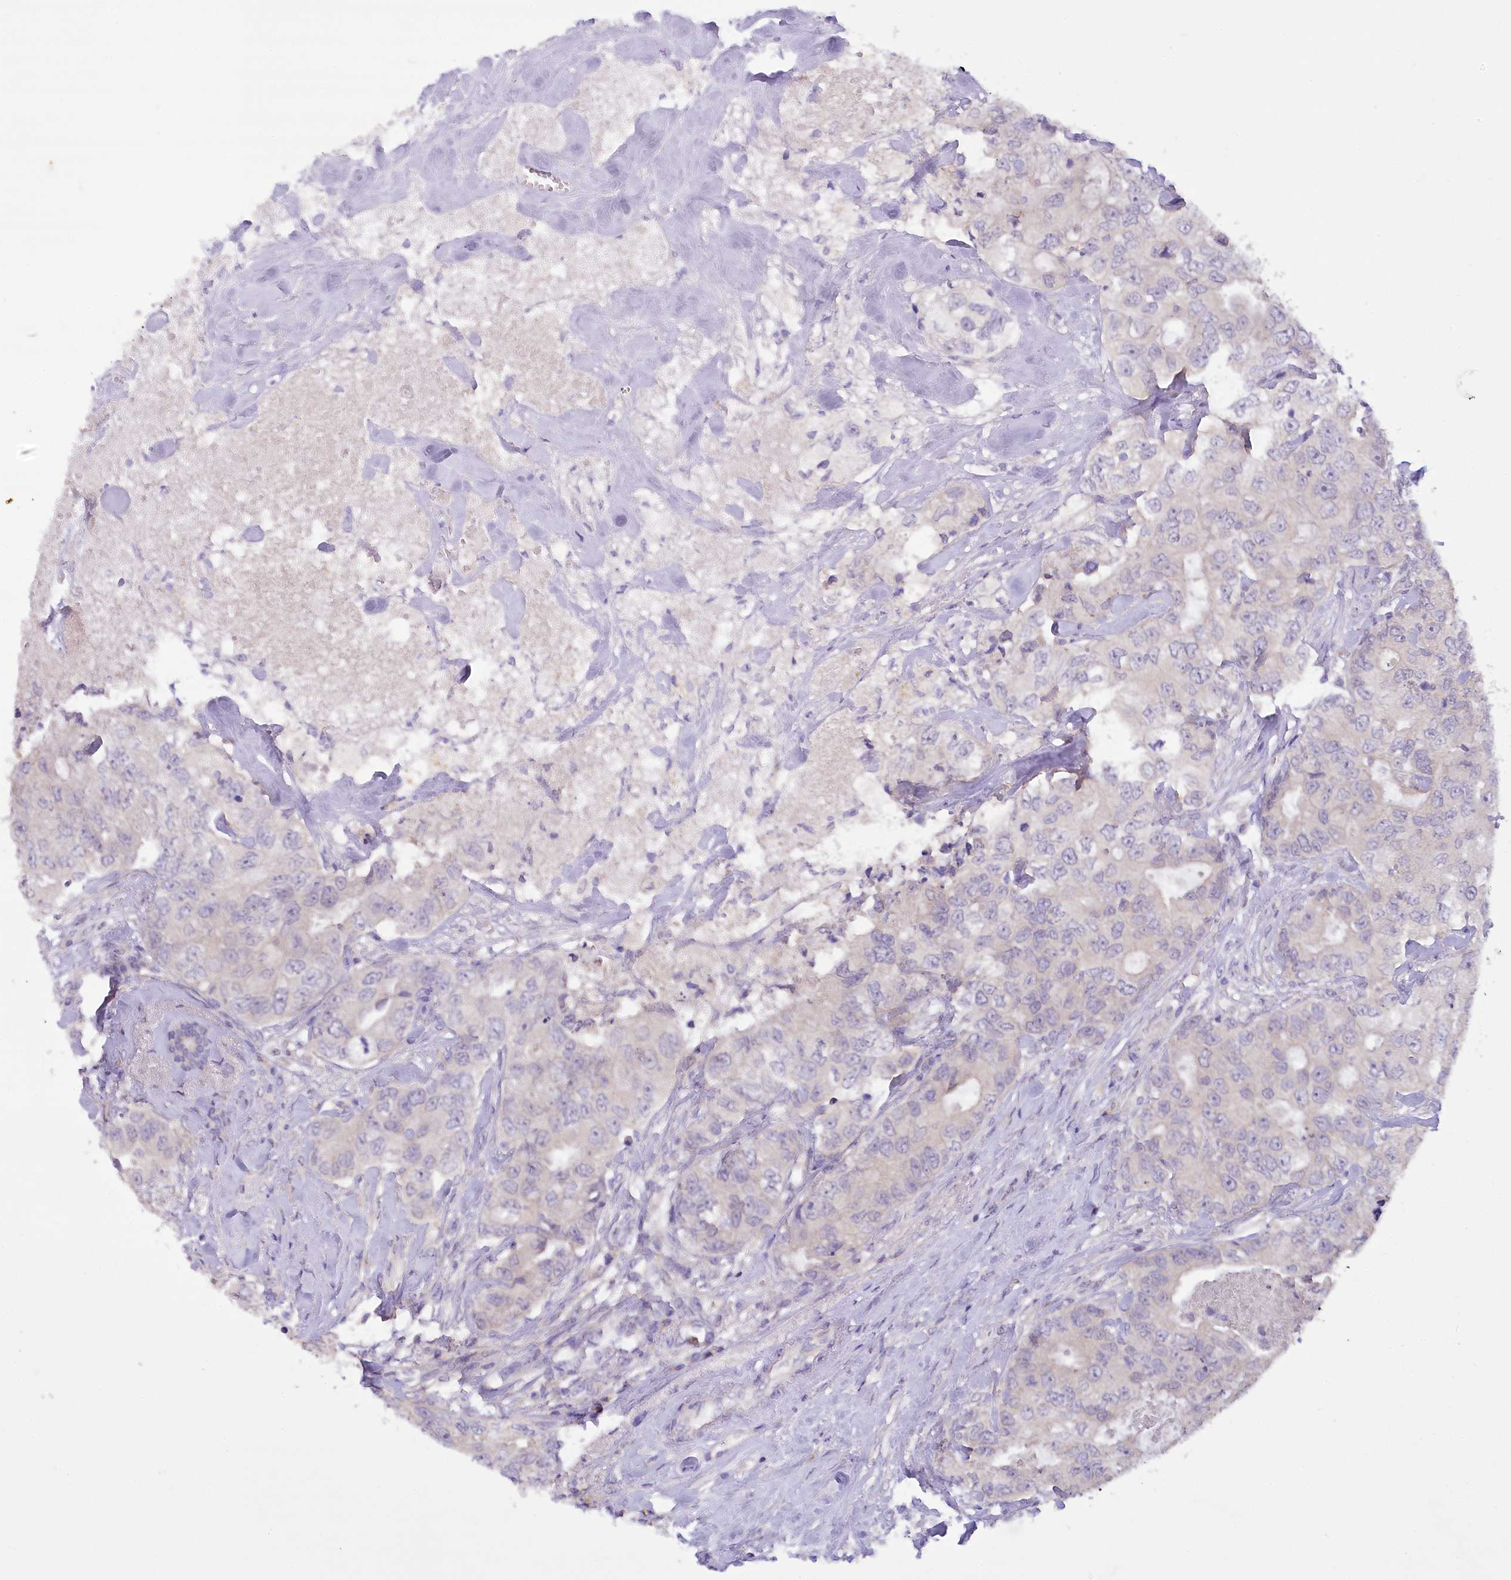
{"staining": {"intensity": "negative", "quantity": "none", "location": "none"}, "tissue": "breast cancer", "cell_type": "Tumor cells", "image_type": "cancer", "snomed": [{"axis": "morphology", "description": "Duct carcinoma"}, {"axis": "topography", "description": "Breast"}], "caption": "This is a image of IHC staining of breast cancer, which shows no positivity in tumor cells. The staining is performed using DAB (3,3'-diaminobenzidine) brown chromogen with nuclei counter-stained in using hematoxylin.", "gene": "DCUN1D1", "patient": {"sex": "female", "age": 62}}